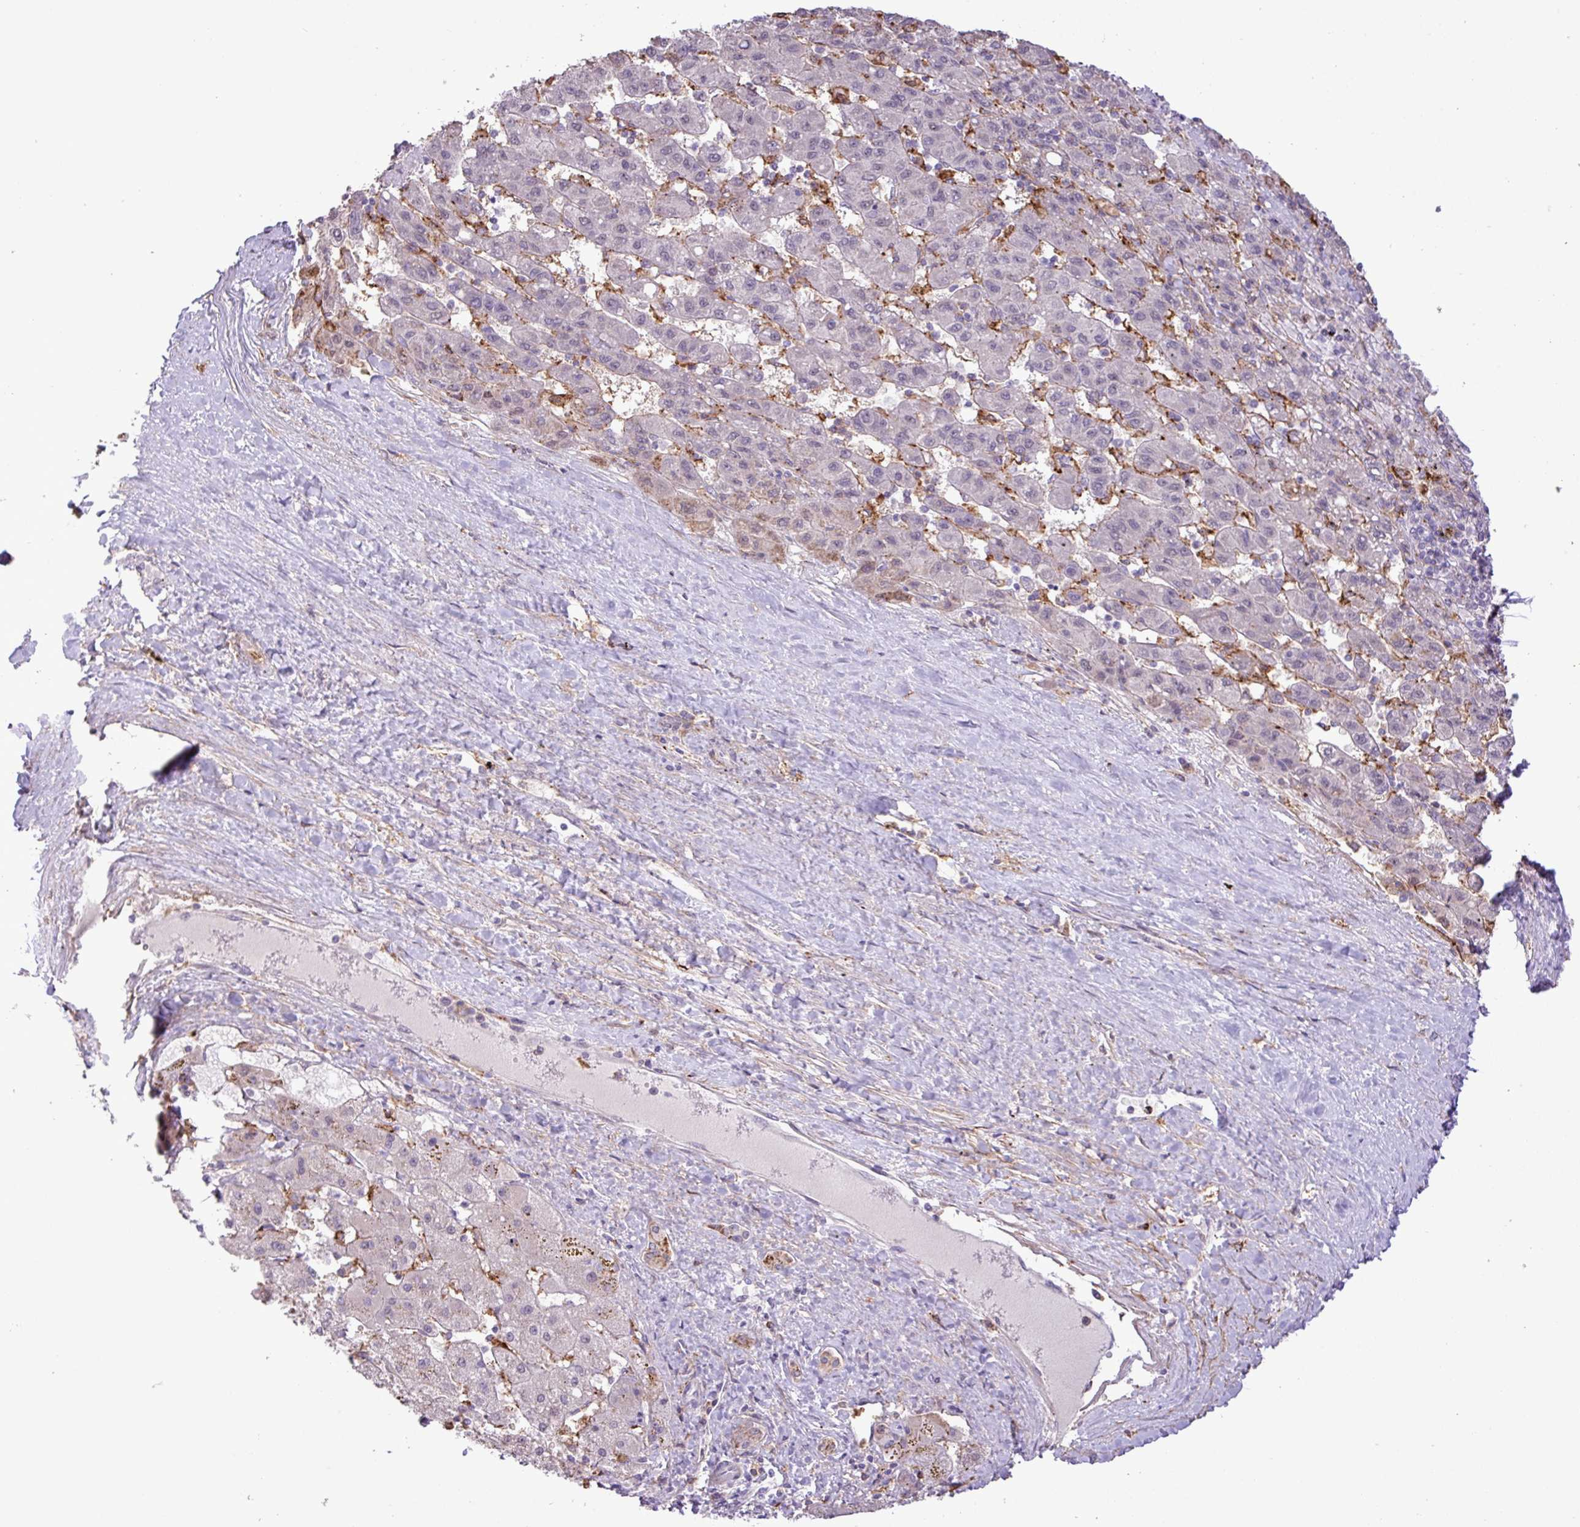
{"staining": {"intensity": "negative", "quantity": "none", "location": "none"}, "tissue": "liver cancer", "cell_type": "Tumor cells", "image_type": "cancer", "snomed": [{"axis": "morphology", "description": "Carcinoma, Hepatocellular, NOS"}, {"axis": "topography", "description": "Liver"}], "caption": "Liver cancer stained for a protein using immunohistochemistry reveals no positivity tumor cells.", "gene": "RPP25L", "patient": {"sex": "female", "age": 82}}